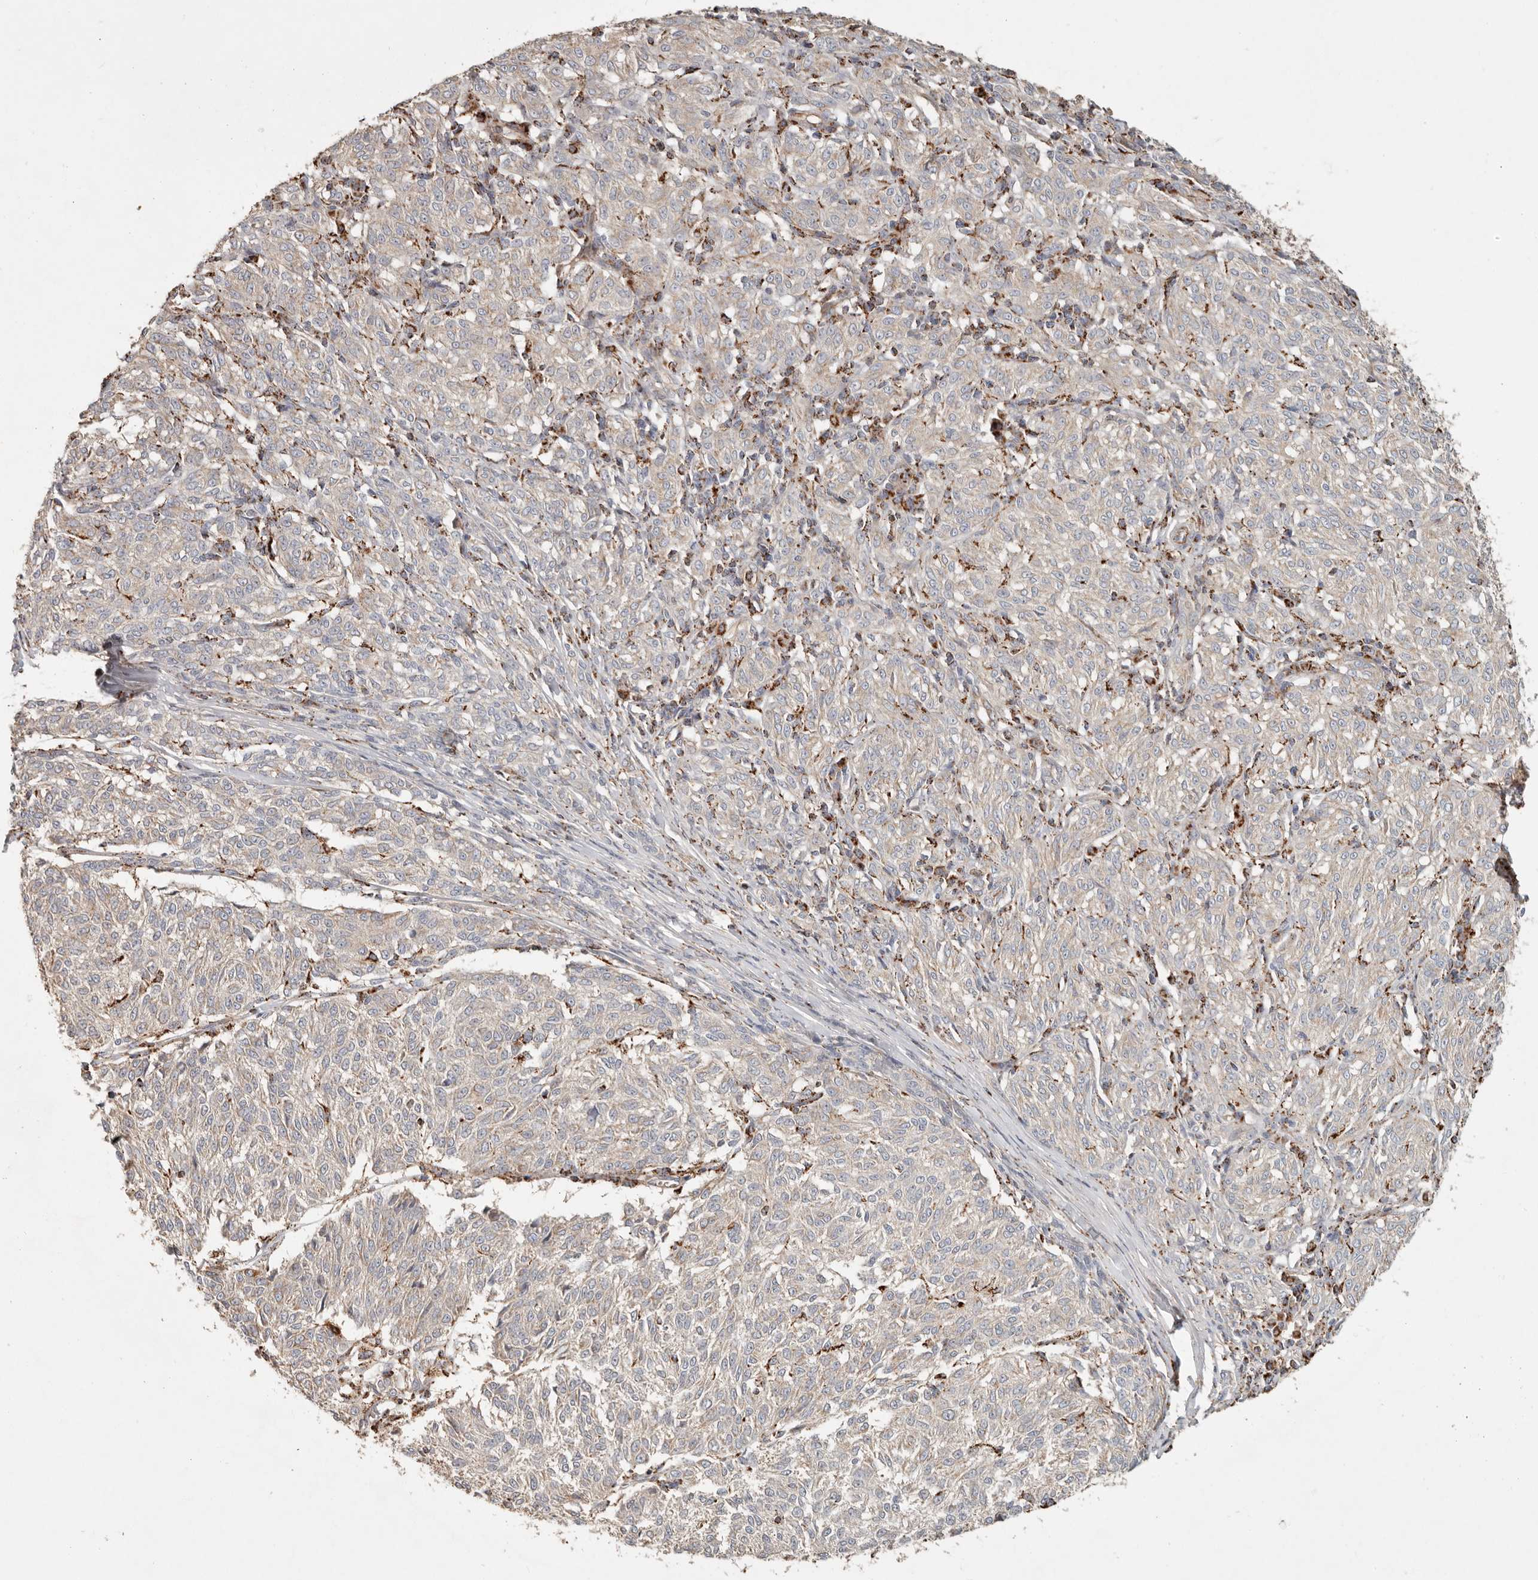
{"staining": {"intensity": "negative", "quantity": "none", "location": "none"}, "tissue": "melanoma", "cell_type": "Tumor cells", "image_type": "cancer", "snomed": [{"axis": "morphology", "description": "Malignant melanoma, NOS"}, {"axis": "topography", "description": "Skin"}], "caption": "An immunohistochemistry (IHC) image of melanoma is shown. There is no staining in tumor cells of melanoma.", "gene": "ARHGEF10L", "patient": {"sex": "female", "age": 72}}